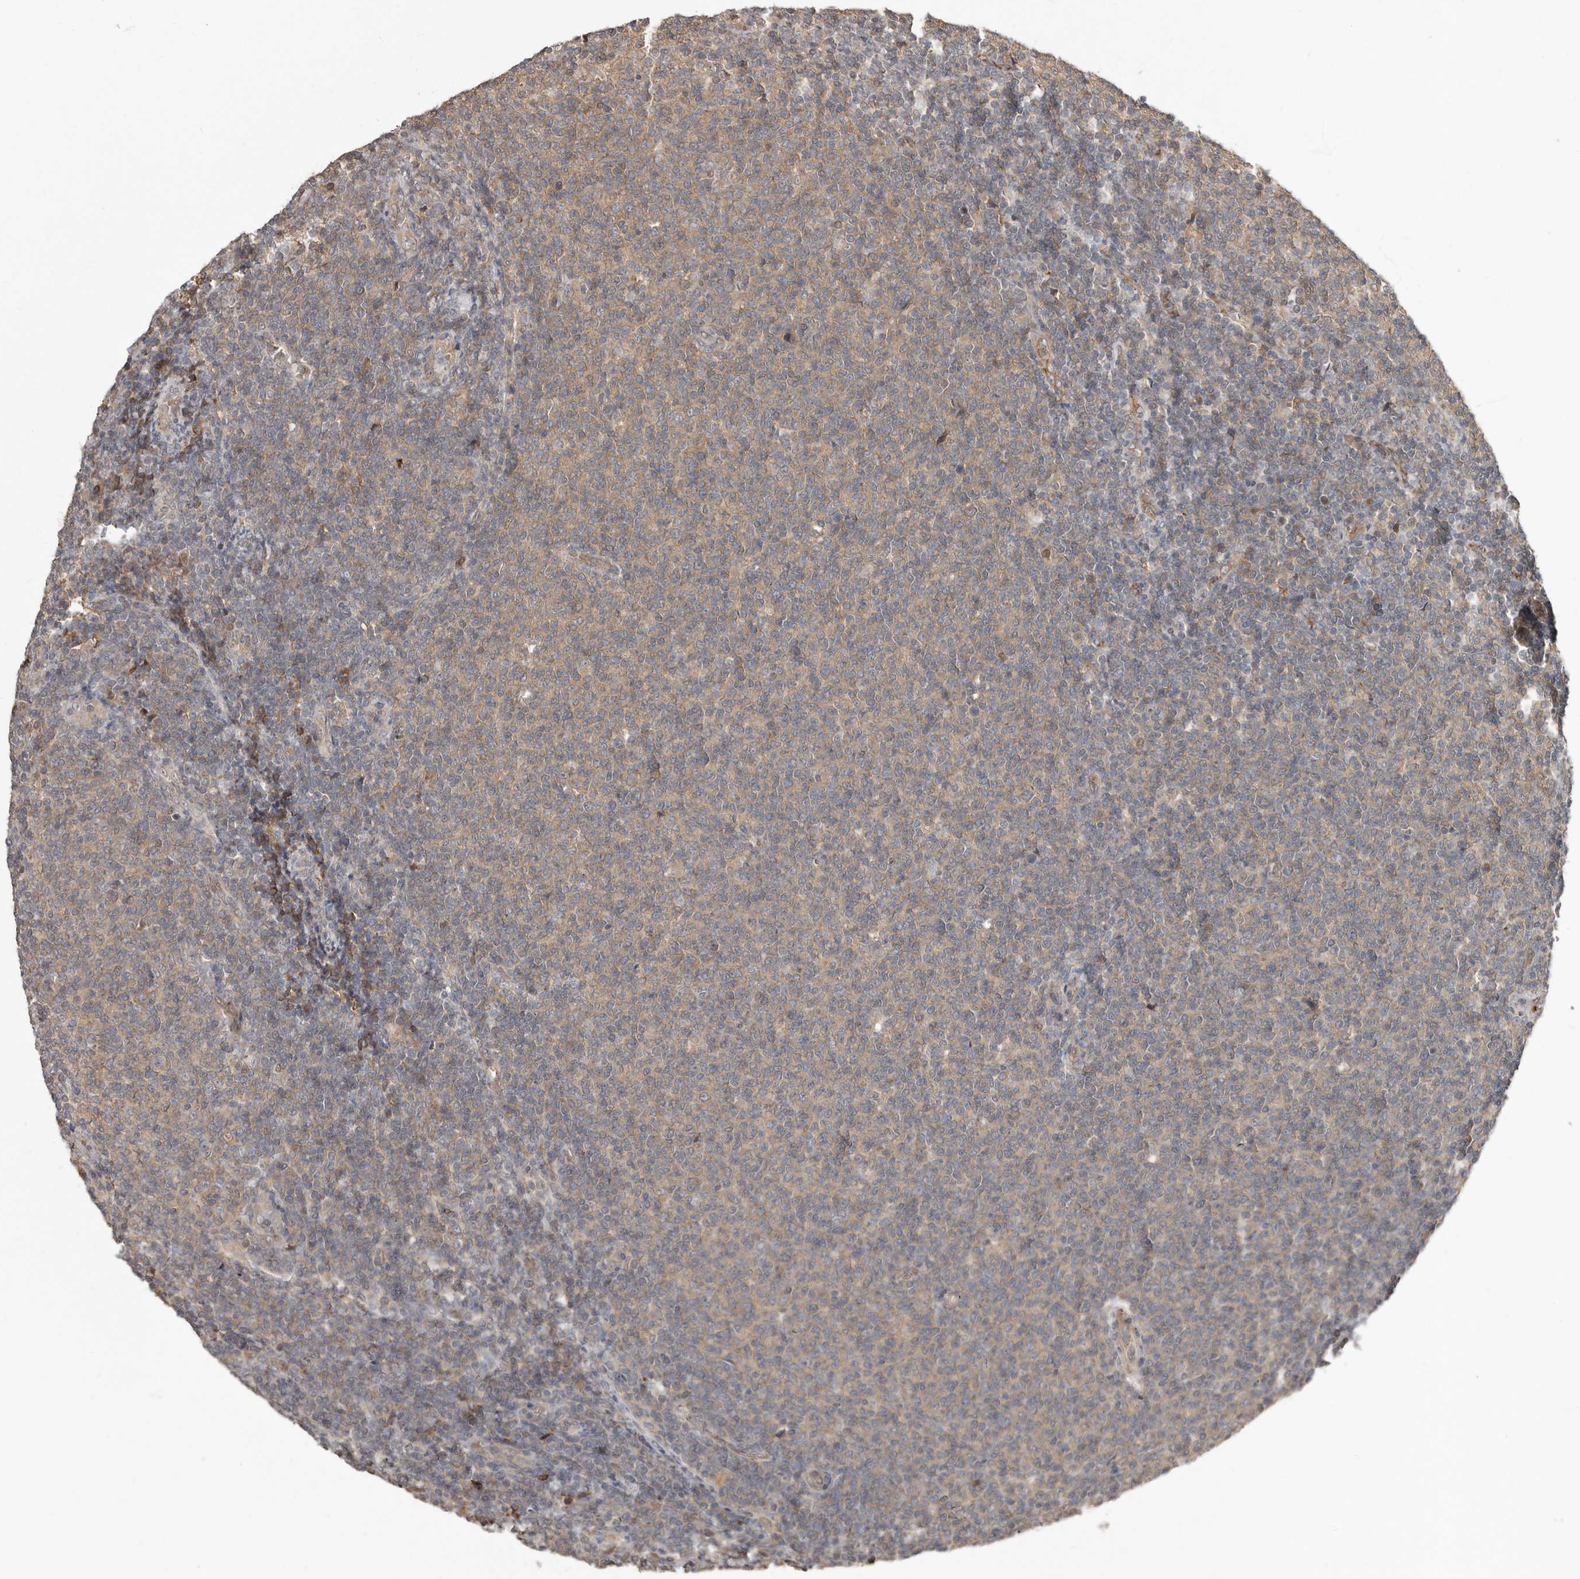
{"staining": {"intensity": "weak", "quantity": "25%-75%", "location": "cytoplasmic/membranous"}, "tissue": "lymphoma", "cell_type": "Tumor cells", "image_type": "cancer", "snomed": [{"axis": "morphology", "description": "Malignant lymphoma, non-Hodgkin's type, Low grade"}, {"axis": "topography", "description": "Lymph node"}], "caption": "High-power microscopy captured an immunohistochemistry (IHC) photomicrograph of malignant lymphoma, non-Hodgkin's type (low-grade), revealing weak cytoplasmic/membranous staining in approximately 25%-75% of tumor cells. (brown staining indicates protein expression, while blue staining denotes nuclei).", "gene": "LRGUK", "patient": {"sex": "male", "age": 66}}